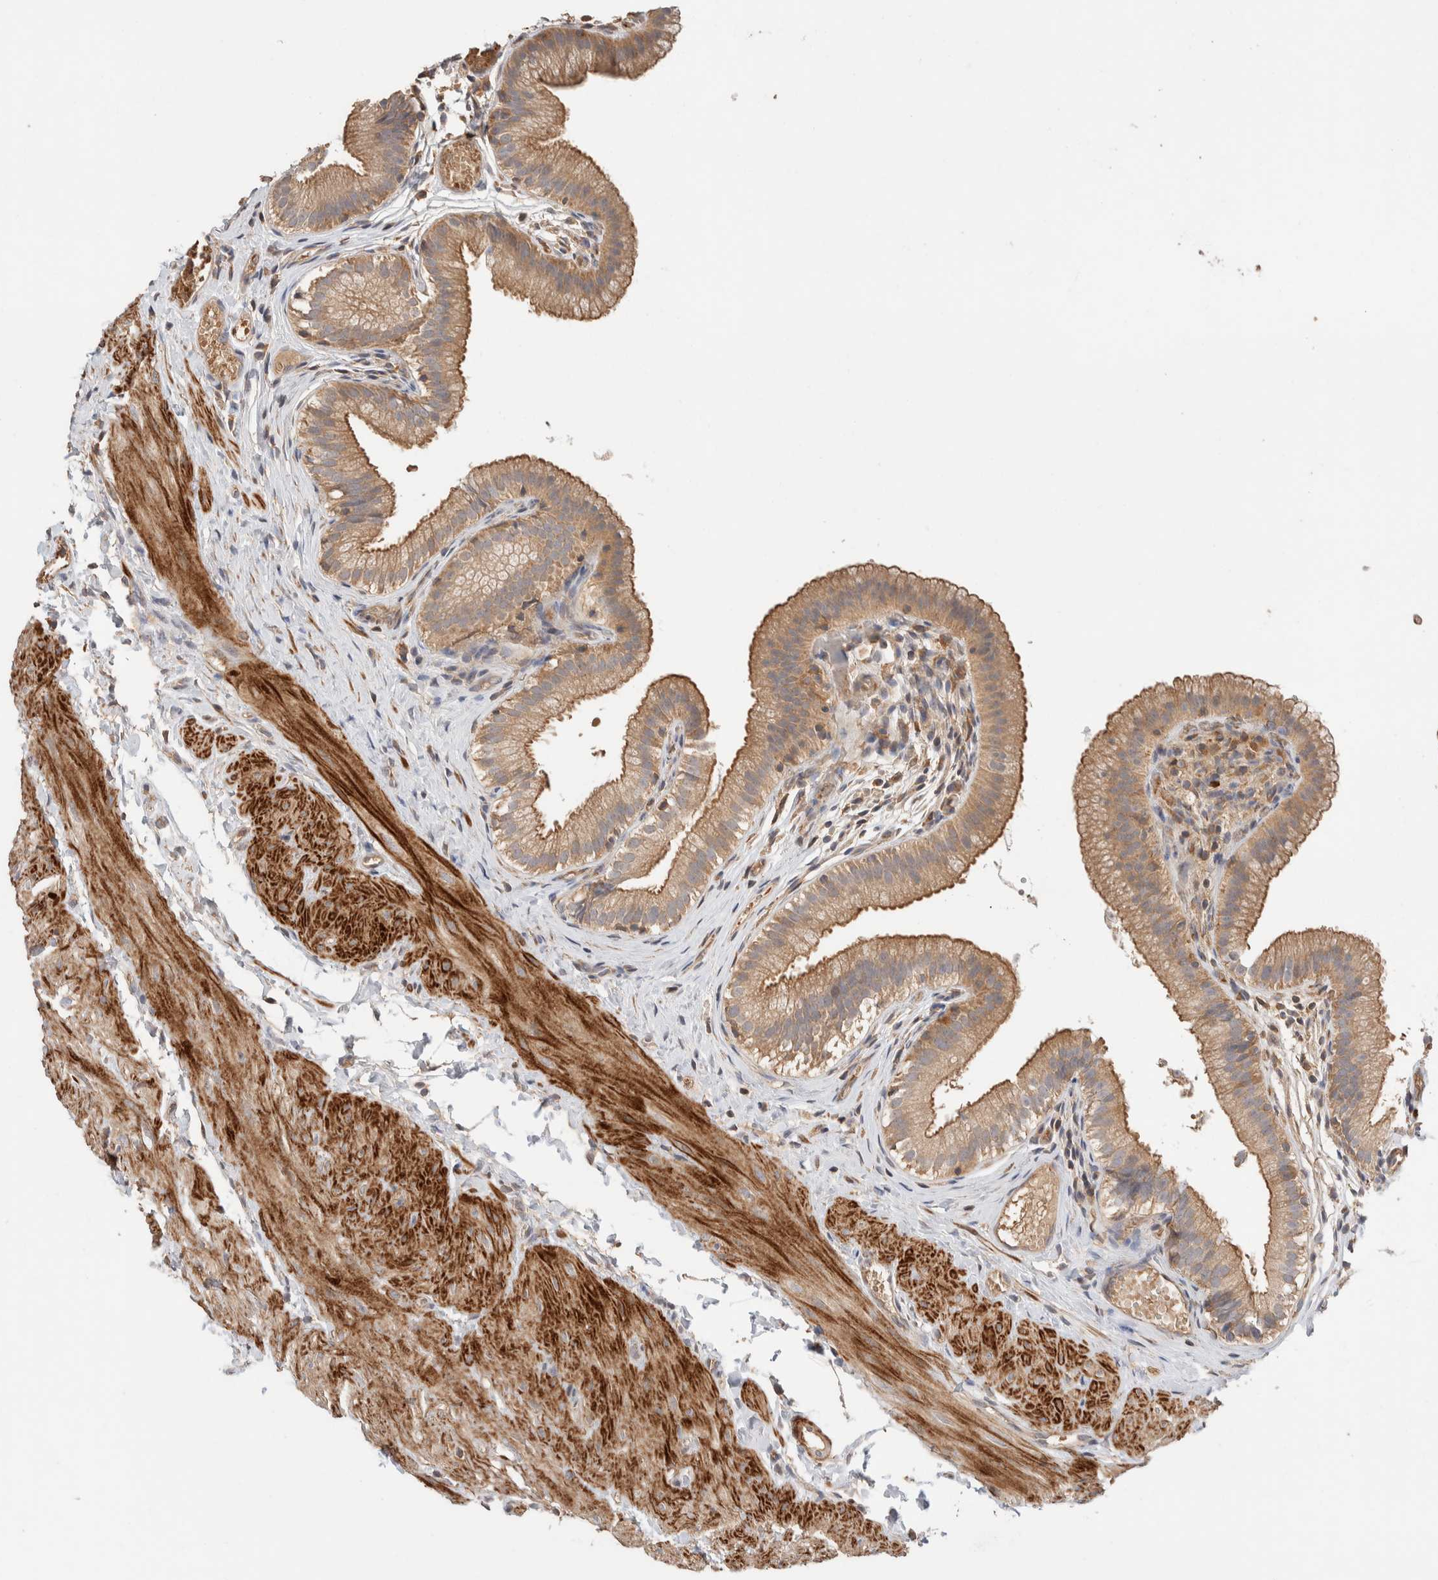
{"staining": {"intensity": "moderate", "quantity": ">75%", "location": "cytoplasmic/membranous"}, "tissue": "gallbladder", "cell_type": "Glandular cells", "image_type": "normal", "snomed": [{"axis": "morphology", "description": "Normal tissue, NOS"}, {"axis": "topography", "description": "Gallbladder"}], "caption": "This histopathology image shows immunohistochemistry staining of normal gallbladder, with medium moderate cytoplasmic/membranous expression in approximately >75% of glandular cells.", "gene": "WDR91", "patient": {"sex": "female", "age": 26}}